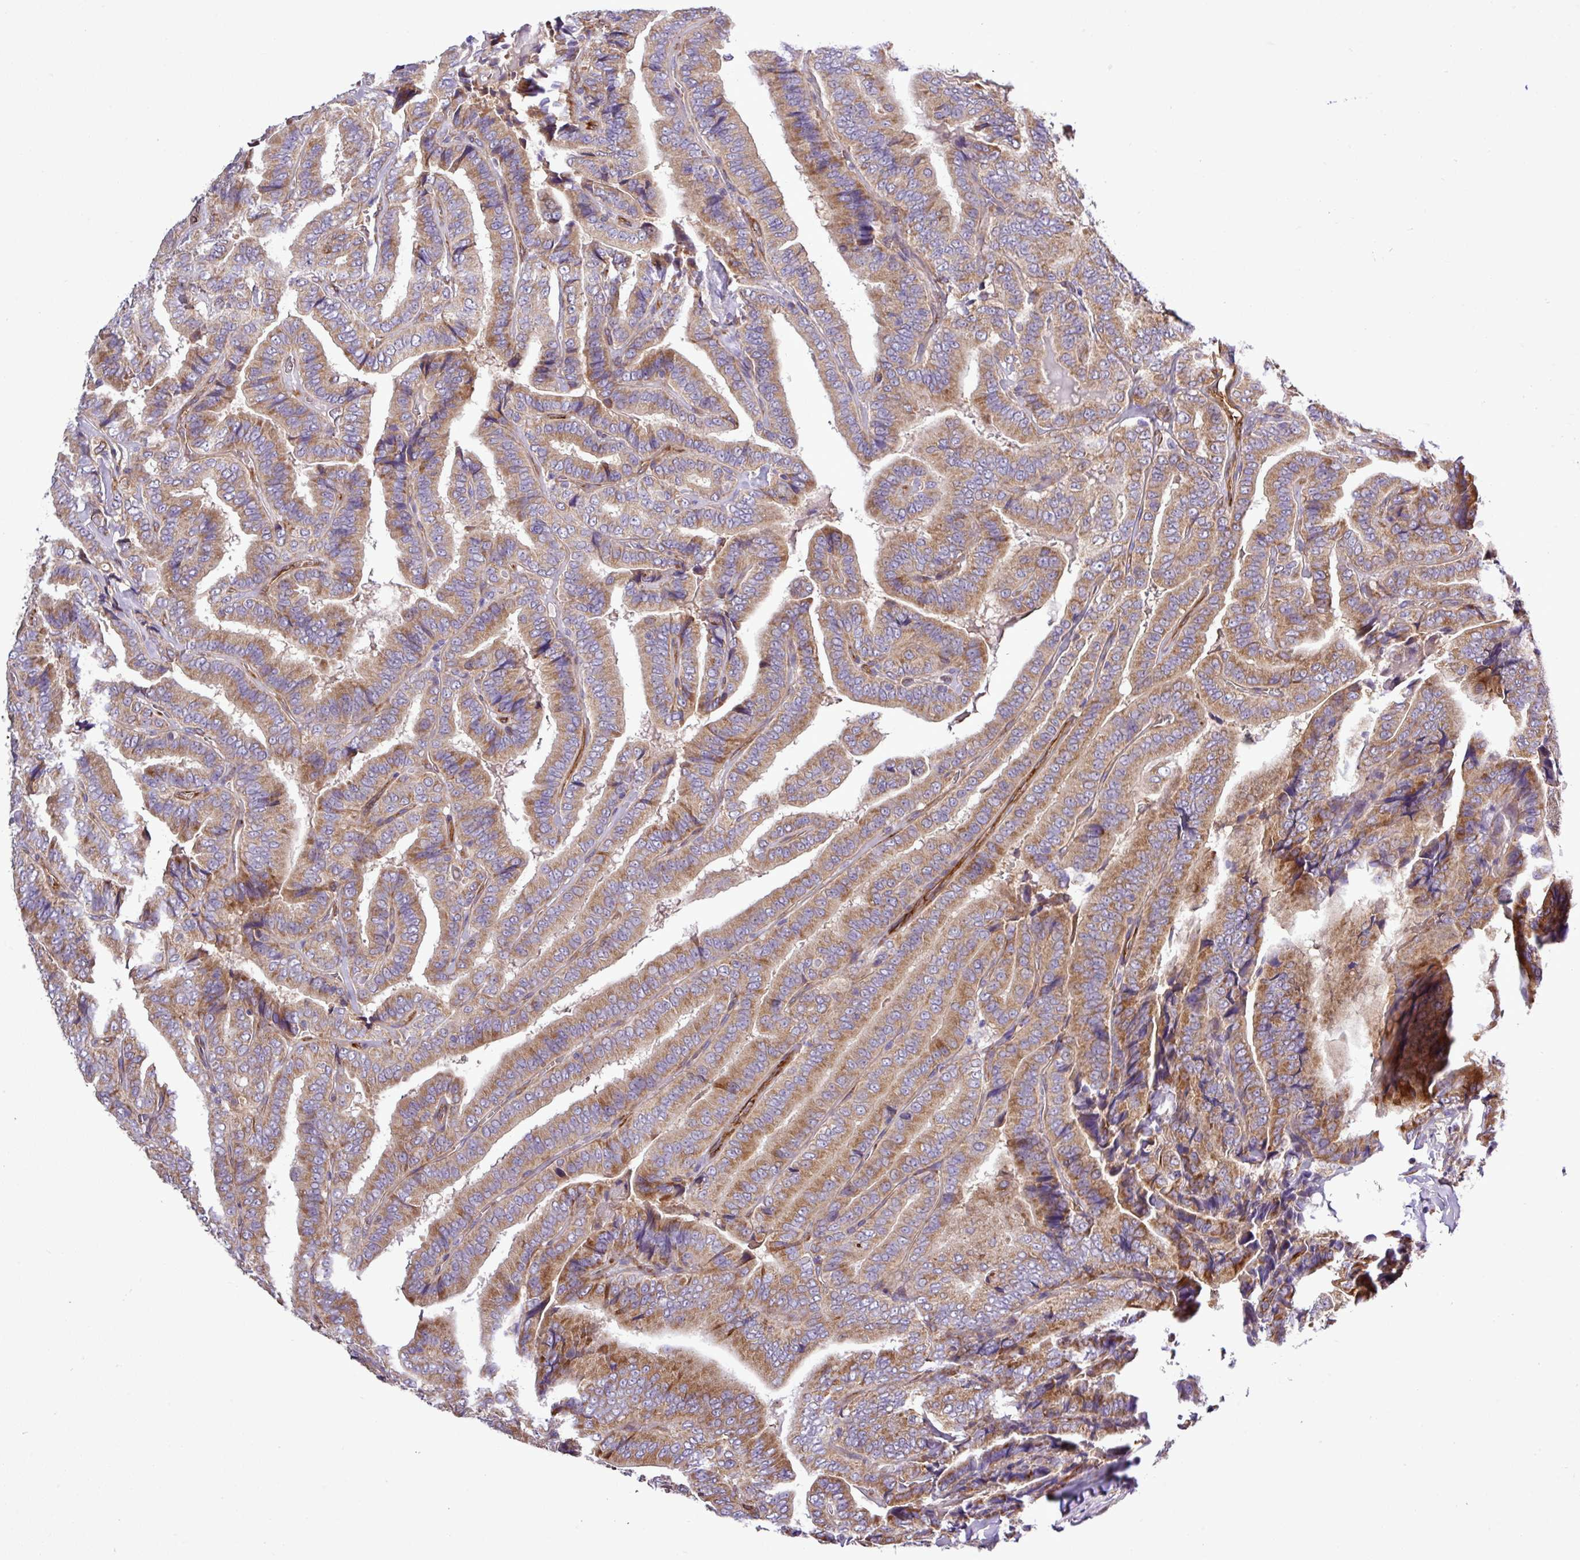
{"staining": {"intensity": "moderate", "quantity": ">75%", "location": "cytoplasmic/membranous"}, "tissue": "thyroid cancer", "cell_type": "Tumor cells", "image_type": "cancer", "snomed": [{"axis": "morphology", "description": "Papillary adenocarcinoma, NOS"}, {"axis": "topography", "description": "Thyroid gland"}], "caption": "Approximately >75% of tumor cells in thyroid cancer demonstrate moderate cytoplasmic/membranous protein positivity as visualized by brown immunohistochemical staining.", "gene": "CWH43", "patient": {"sex": "male", "age": 61}}